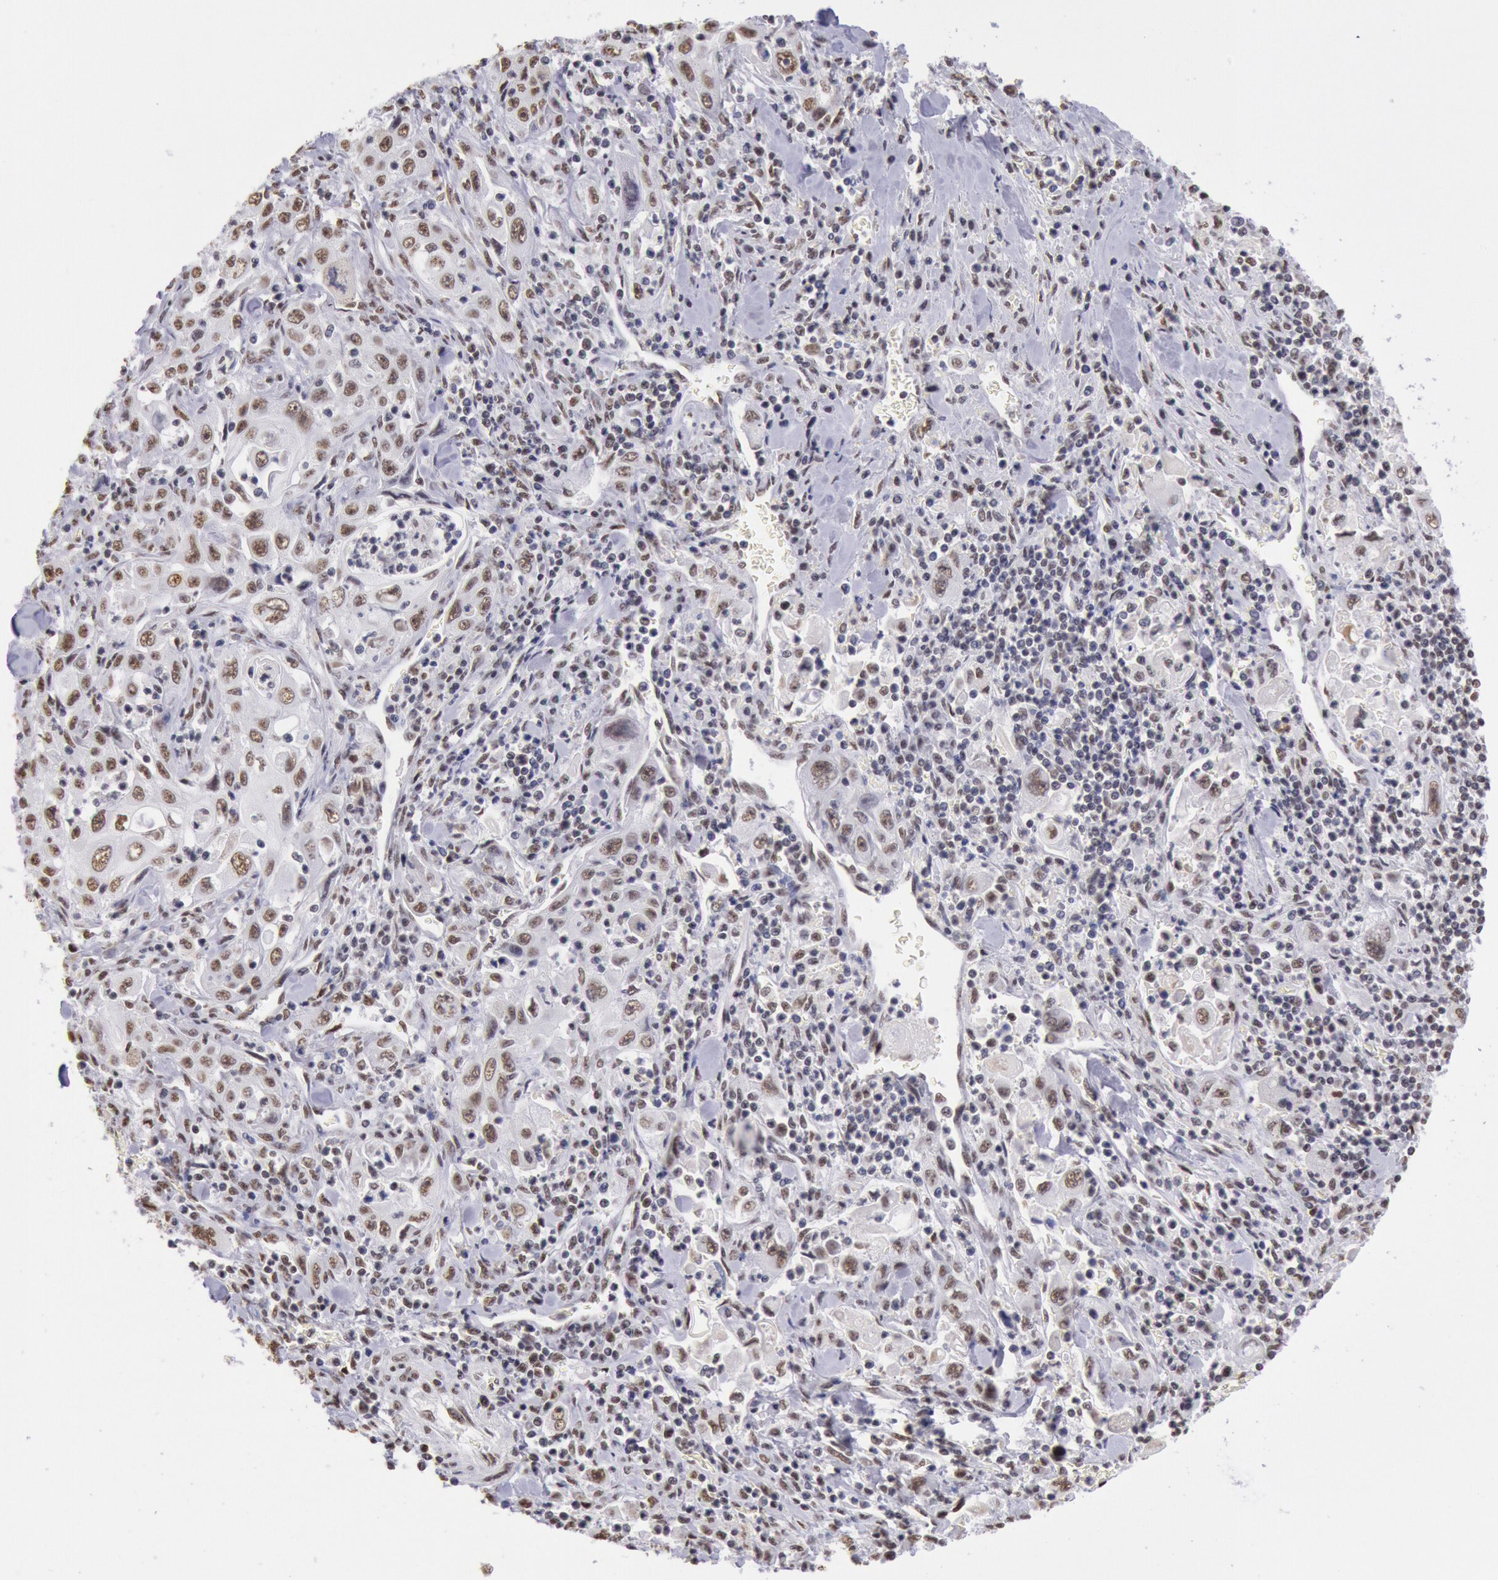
{"staining": {"intensity": "moderate", "quantity": ">75%", "location": "nuclear"}, "tissue": "pancreatic cancer", "cell_type": "Tumor cells", "image_type": "cancer", "snomed": [{"axis": "morphology", "description": "Adenocarcinoma, NOS"}, {"axis": "topography", "description": "Pancreas"}], "caption": "This is a photomicrograph of immunohistochemistry staining of pancreatic adenocarcinoma, which shows moderate positivity in the nuclear of tumor cells.", "gene": "SNRPD3", "patient": {"sex": "male", "age": 70}}